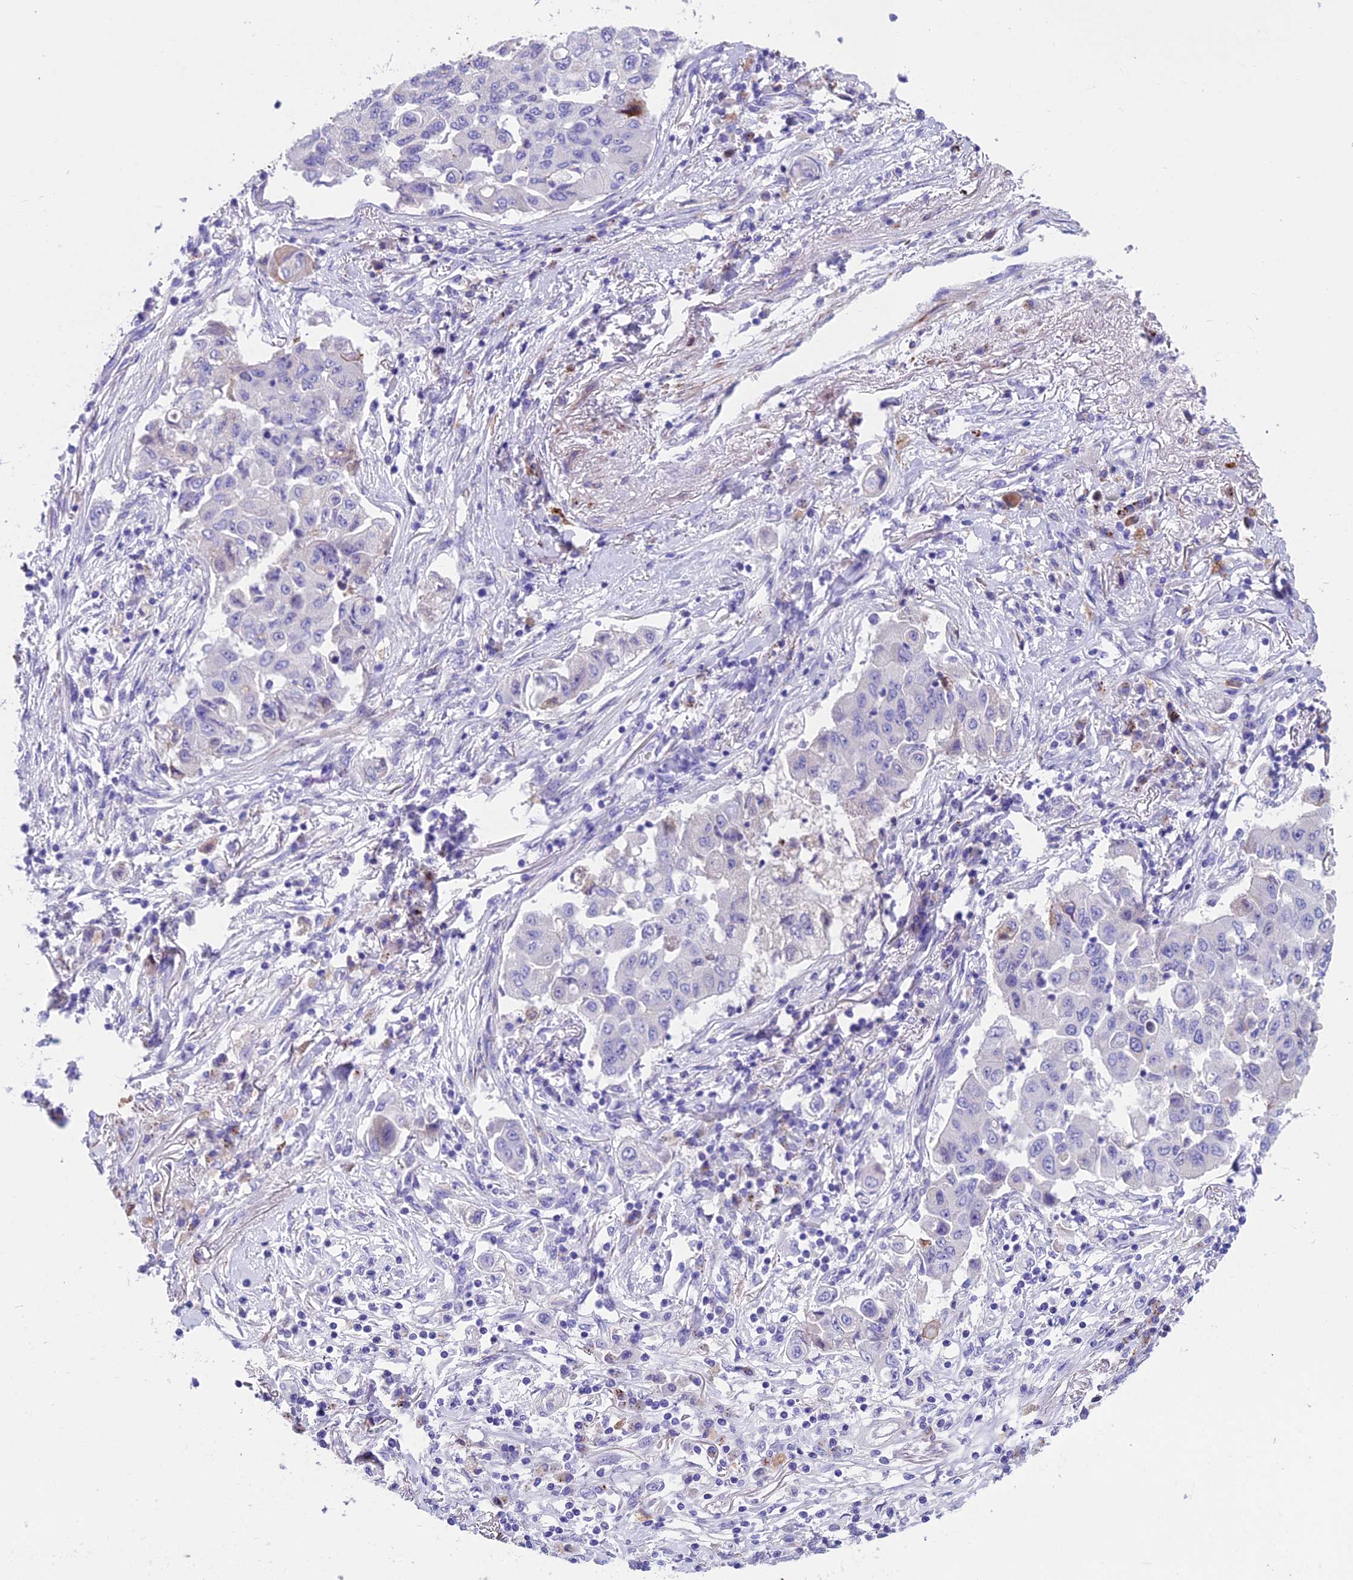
{"staining": {"intensity": "negative", "quantity": "none", "location": "none"}, "tissue": "lung cancer", "cell_type": "Tumor cells", "image_type": "cancer", "snomed": [{"axis": "morphology", "description": "Squamous cell carcinoma, NOS"}, {"axis": "topography", "description": "Lung"}], "caption": "This micrograph is of lung cancer stained with immunohistochemistry to label a protein in brown with the nuclei are counter-stained blue. There is no expression in tumor cells.", "gene": "GNG11", "patient": {"sex": "male", "age": 74}}